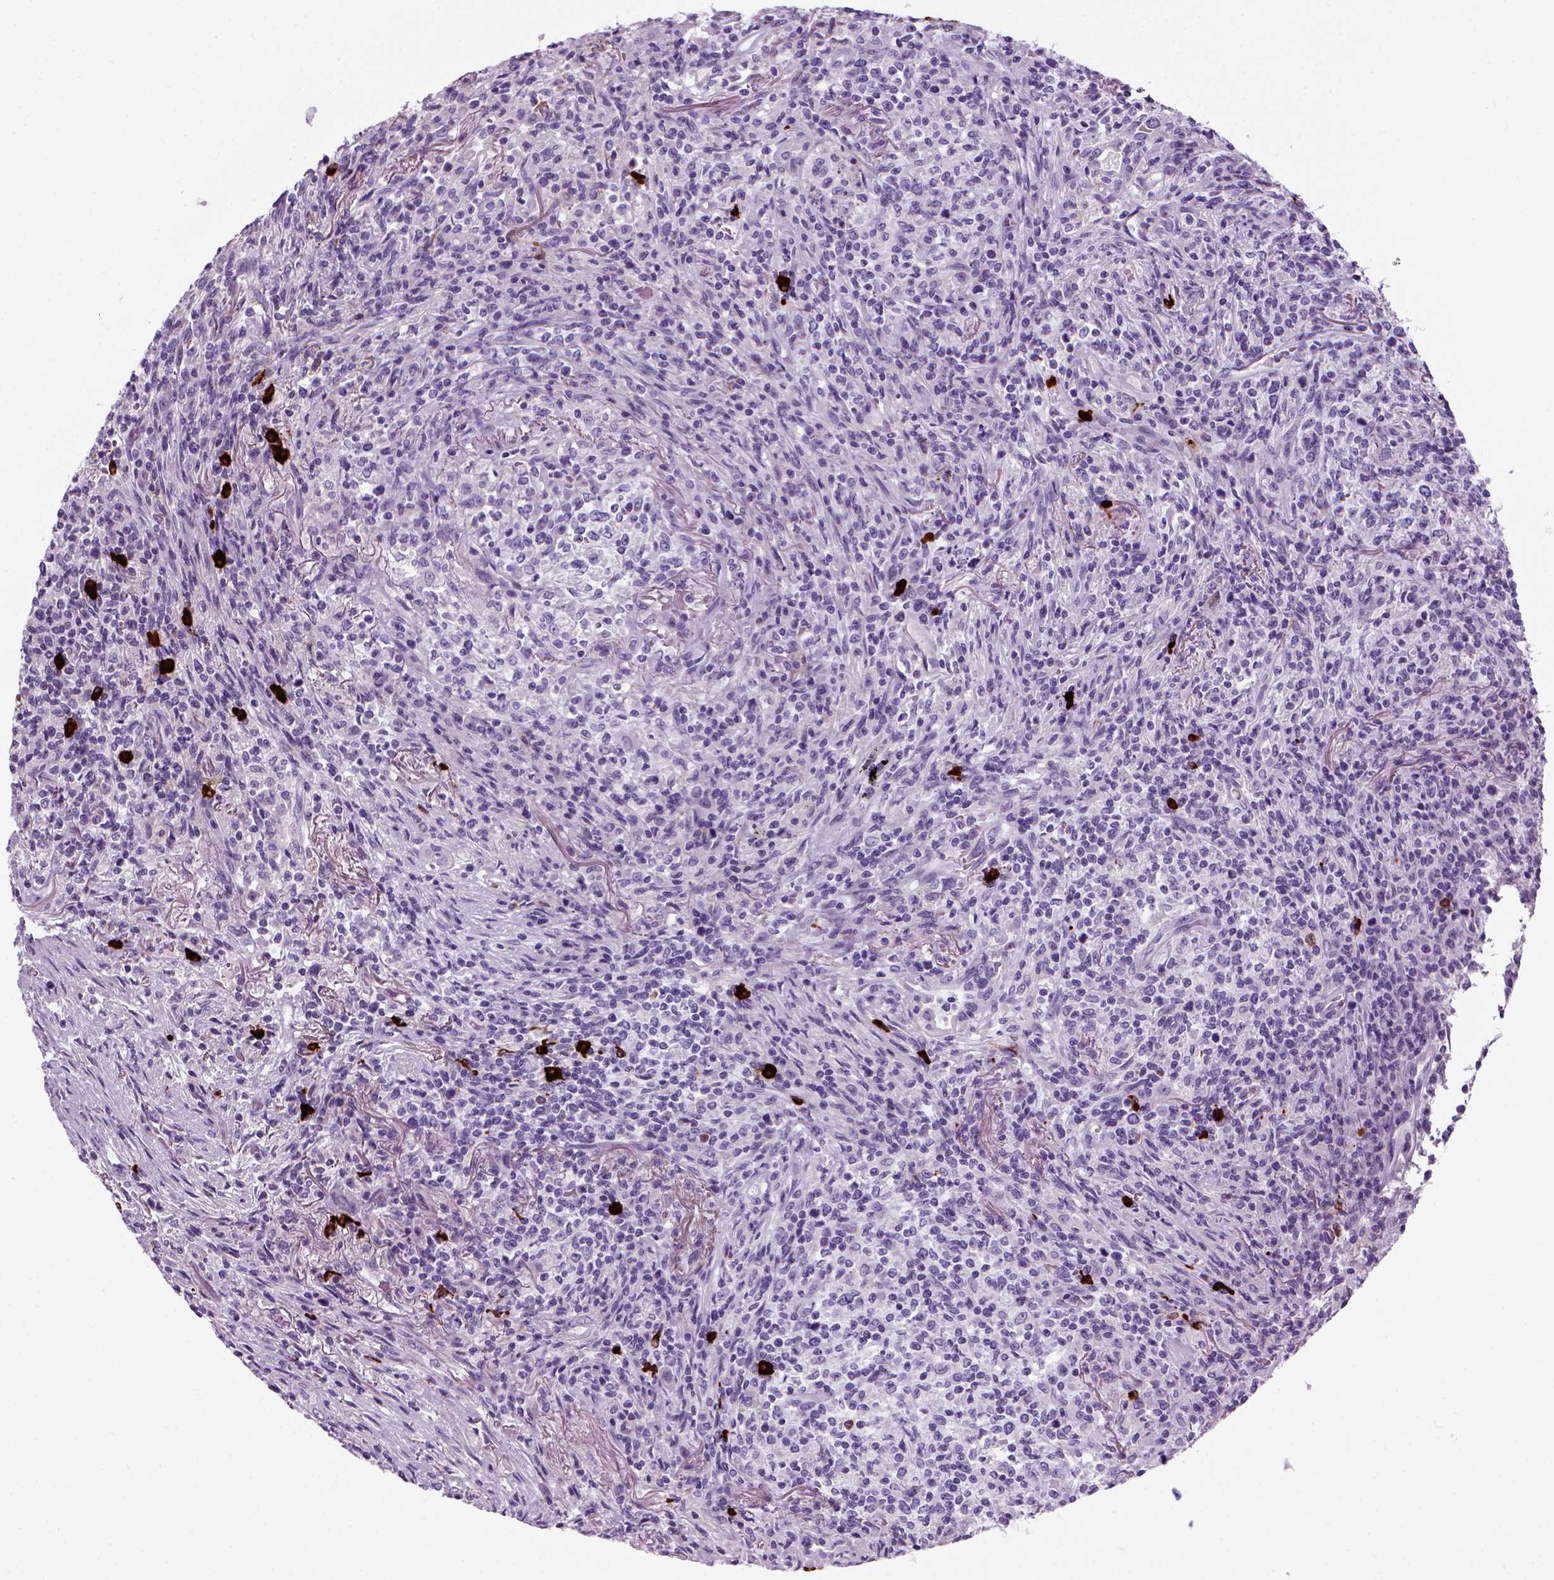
{"staining": {"intensity": "negative", "quantity": "none", "location": "none"}, "tissue": "lymphoma", "cell_type": "Tumor cells", "image_type": "cancer", "snomed": [{"axis": "morphology", "description": "Malignant lymphoma, non-Hodgkin's type, High grade"}, {"axis": "topography", "description": "Lung"}], "caption": "Tumor cells show no significant protein expression in lymphoma.", "gene": "MZB1", "patient": {"sex": "male", "age": 79}}